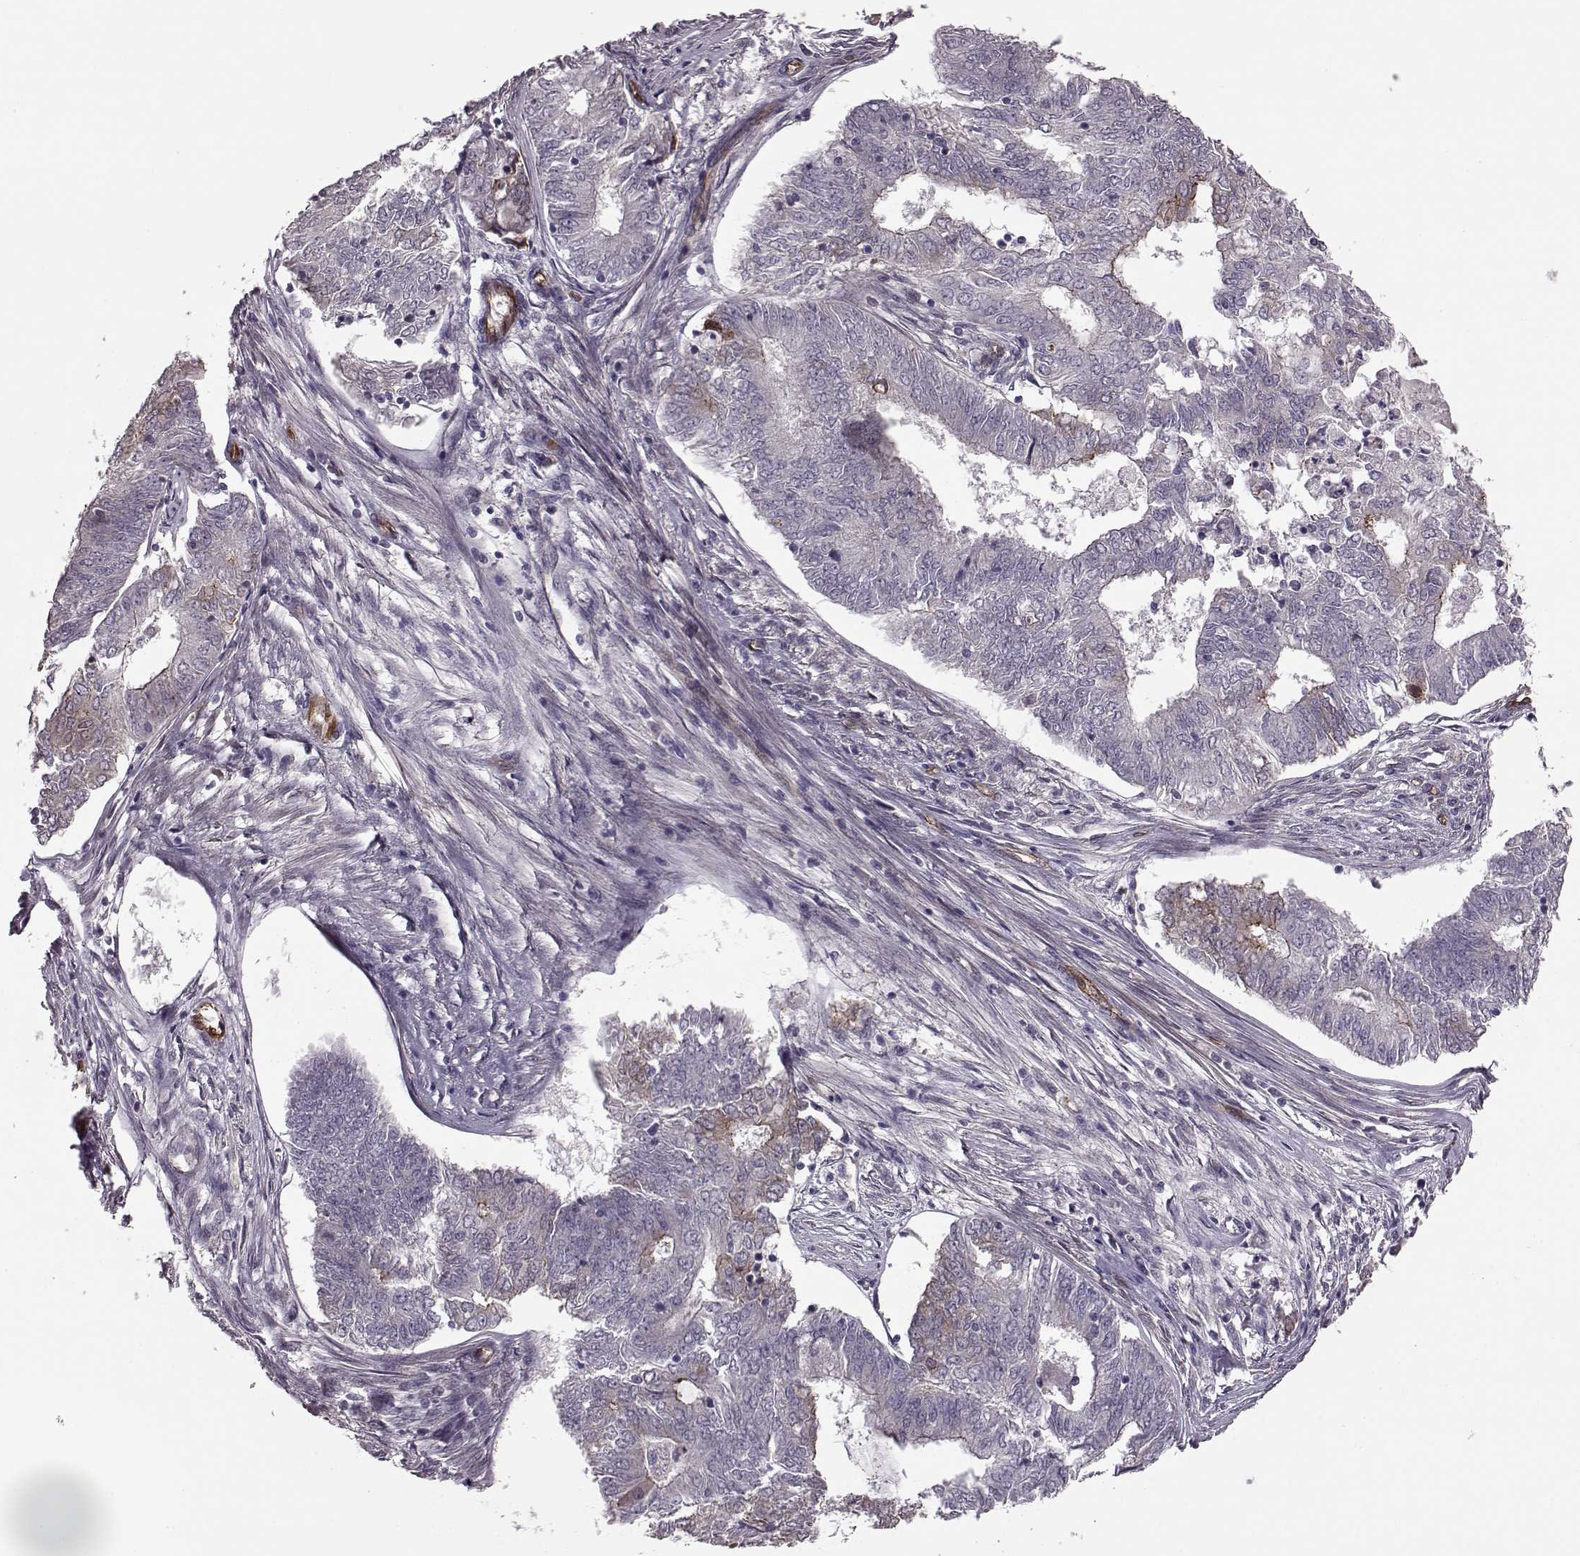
{"staining": {"intensity": "strong", "quantity": "<25%", "location": "cytoplasmic/membranous"}, "tissue": "endometrial cancer", "cell_type": "Tumor cells", "image_type": "cancer", "snomed": [{"axis": "morphology", "description": "Adenocarcinoma, NOS"}, {"axis": "topography", "description": "Endometrium"}], "caption": "Brown immunohistochemical staining in human endometrial adenocarcinoma demonstrates strong cytoplasmic/membranous positivity in approximately <25% of tumor cells.", "gene": "SYNPO", "patient": {"sex": "female", "age": 62}}